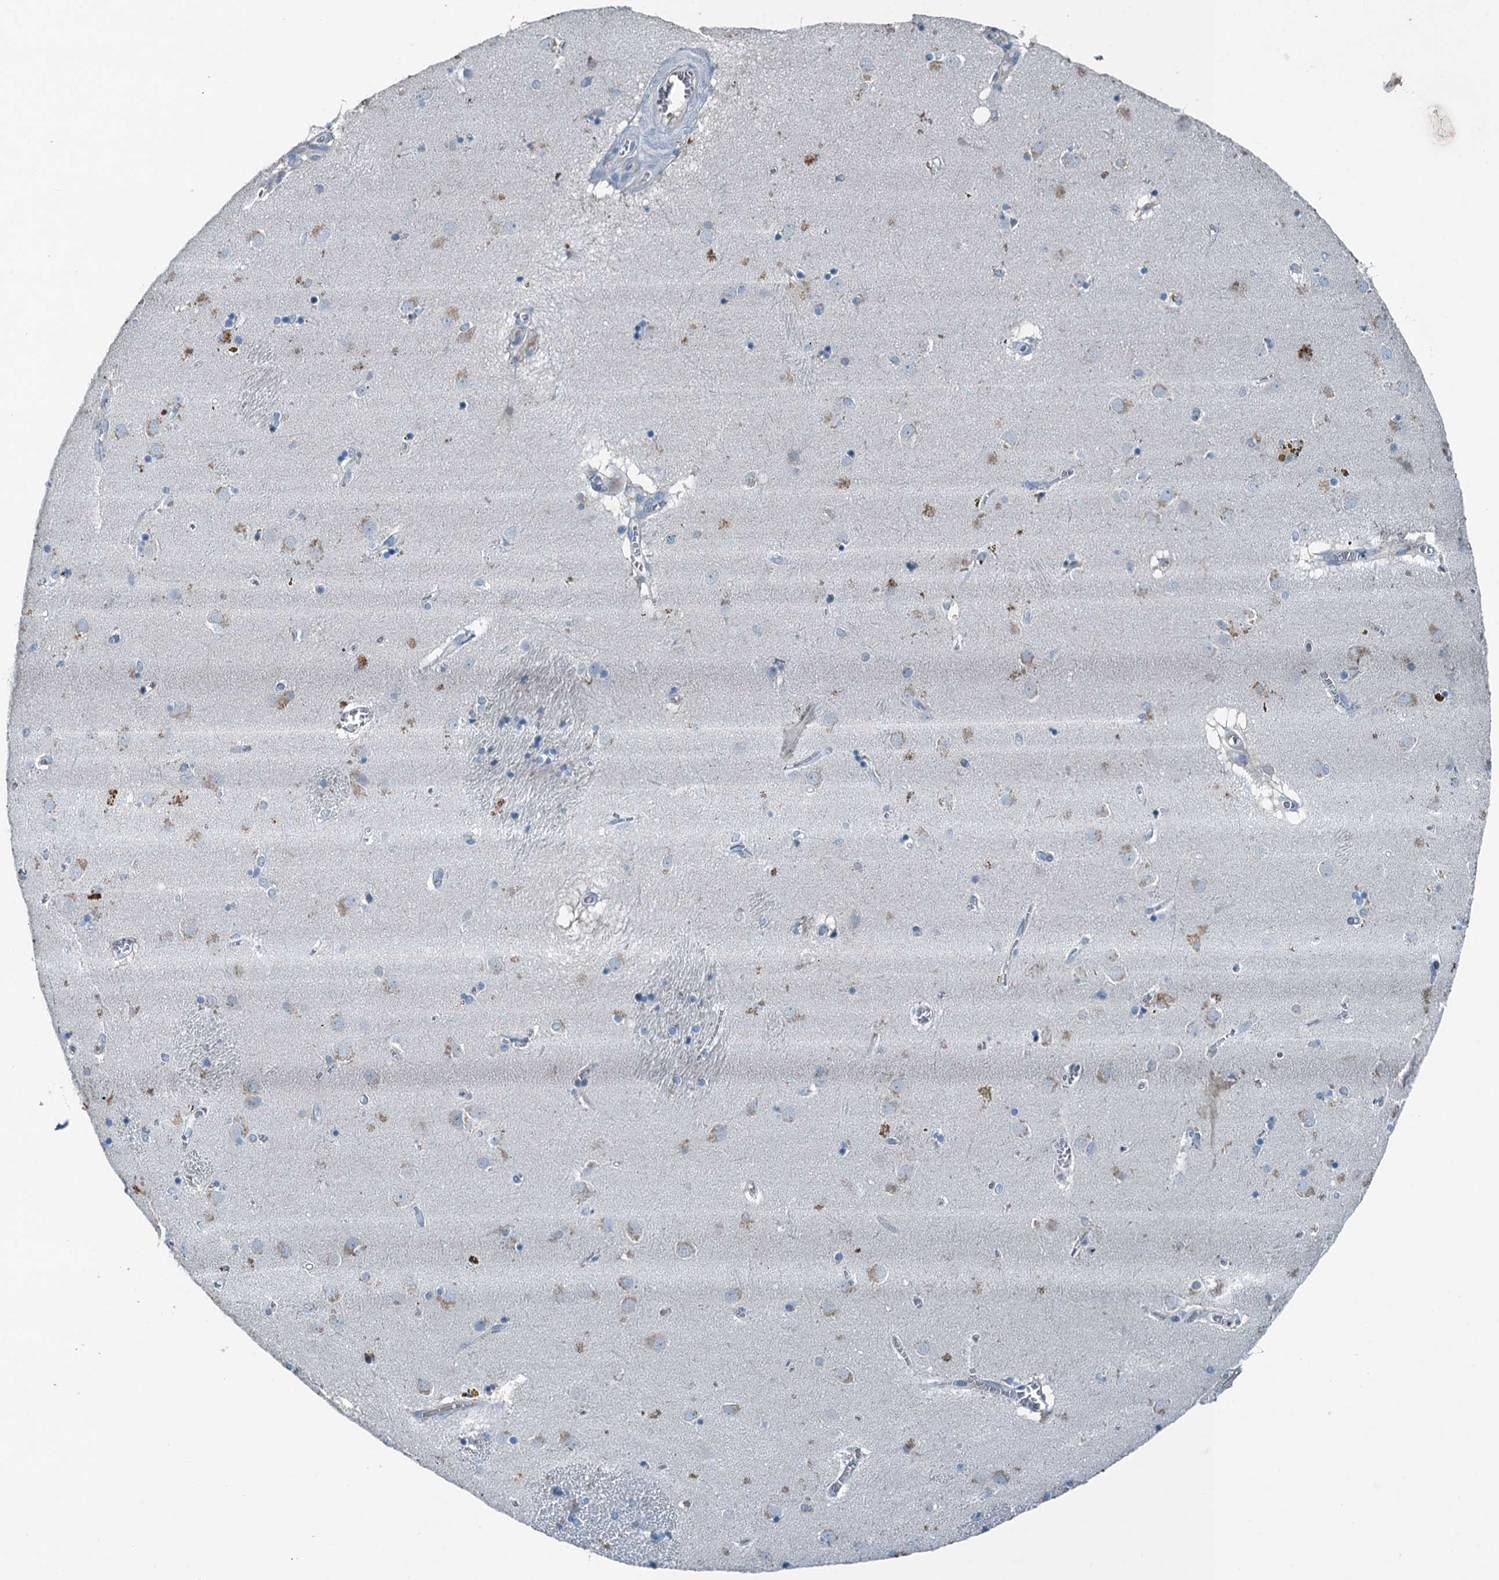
{"staining": {"intensity": "negative", "quantity": "none", "location": "none"}, "tissue": "caudate", "cell_type": "Glial cells", "image_type": "normal", "snomed": [{"axis": "morphology", "description": "Normal tissue, NOS"}, {"axis": "topography", "description": "Lateral ventricle wall"}], "caption": "High power microscopy histopathology image of an immunohistochemistry image of benign caudate, revealing no significant staining in glial cells. (DAB (3,3'-diaminobenzidine) immunohistochemistry with hematoxylin counter stain).", "gene": "CBLIF", "patient": {"sex": "male", "age": 70}}